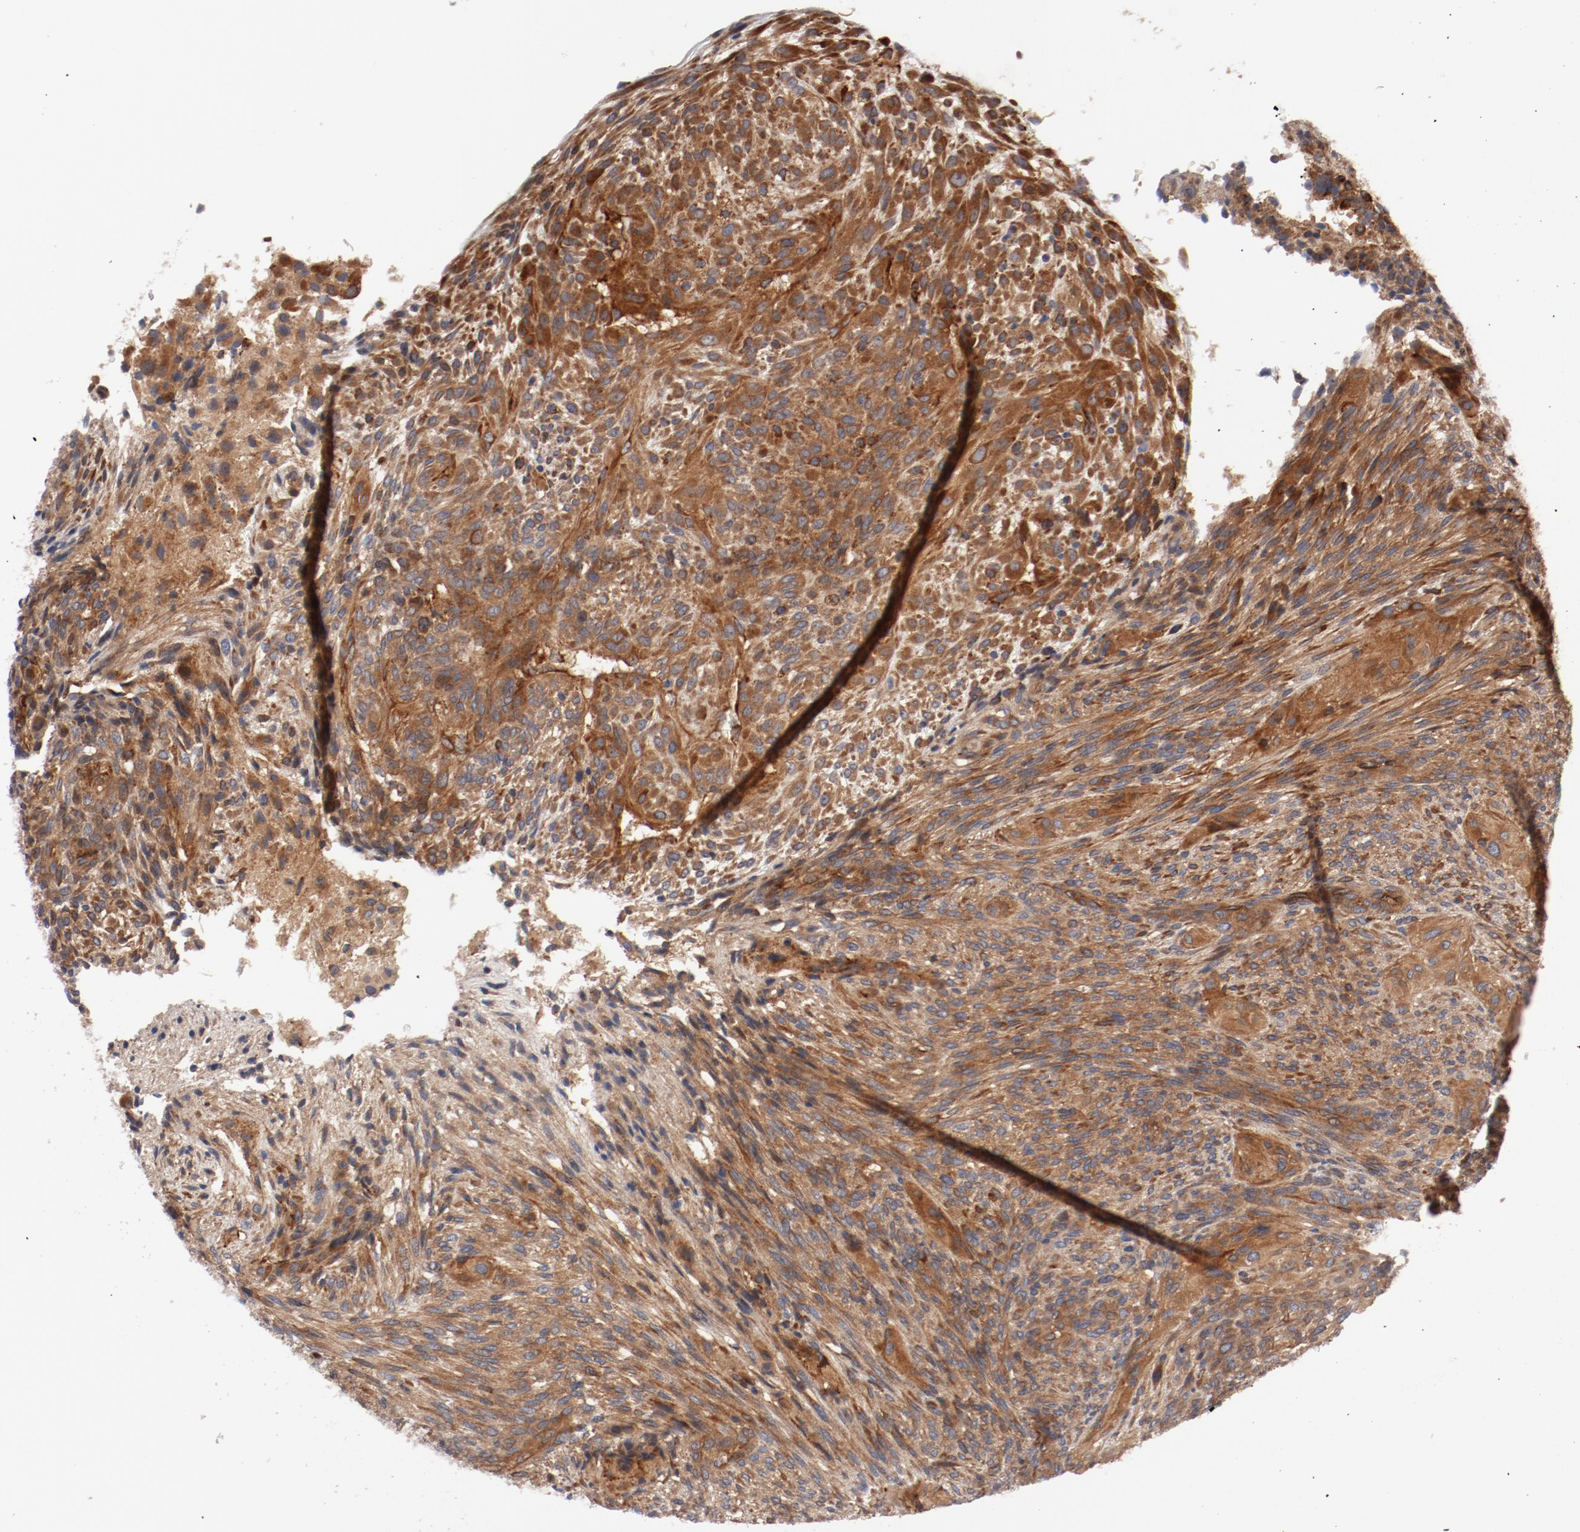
{"staining": {"intensity": "moderate", "quantity": ">75%", "location": "cytoplasmic/membranous"}, "tissue": "glioma", "cell_type": "Tumor cells", "image_type": "cancer", "snomed": [{"axis": "morphology", "description": "Glioma, malignant, High grade"}, {"axis": "topography", "description": "Cerebral cortex"}], "caption": "Moderate cytoplasmic/membranous protein positivity is identified in approximately >75% of tumor cells in glioma.", "gene": "PITPNM2", "patient": {"sex": "female", "age": 55}}